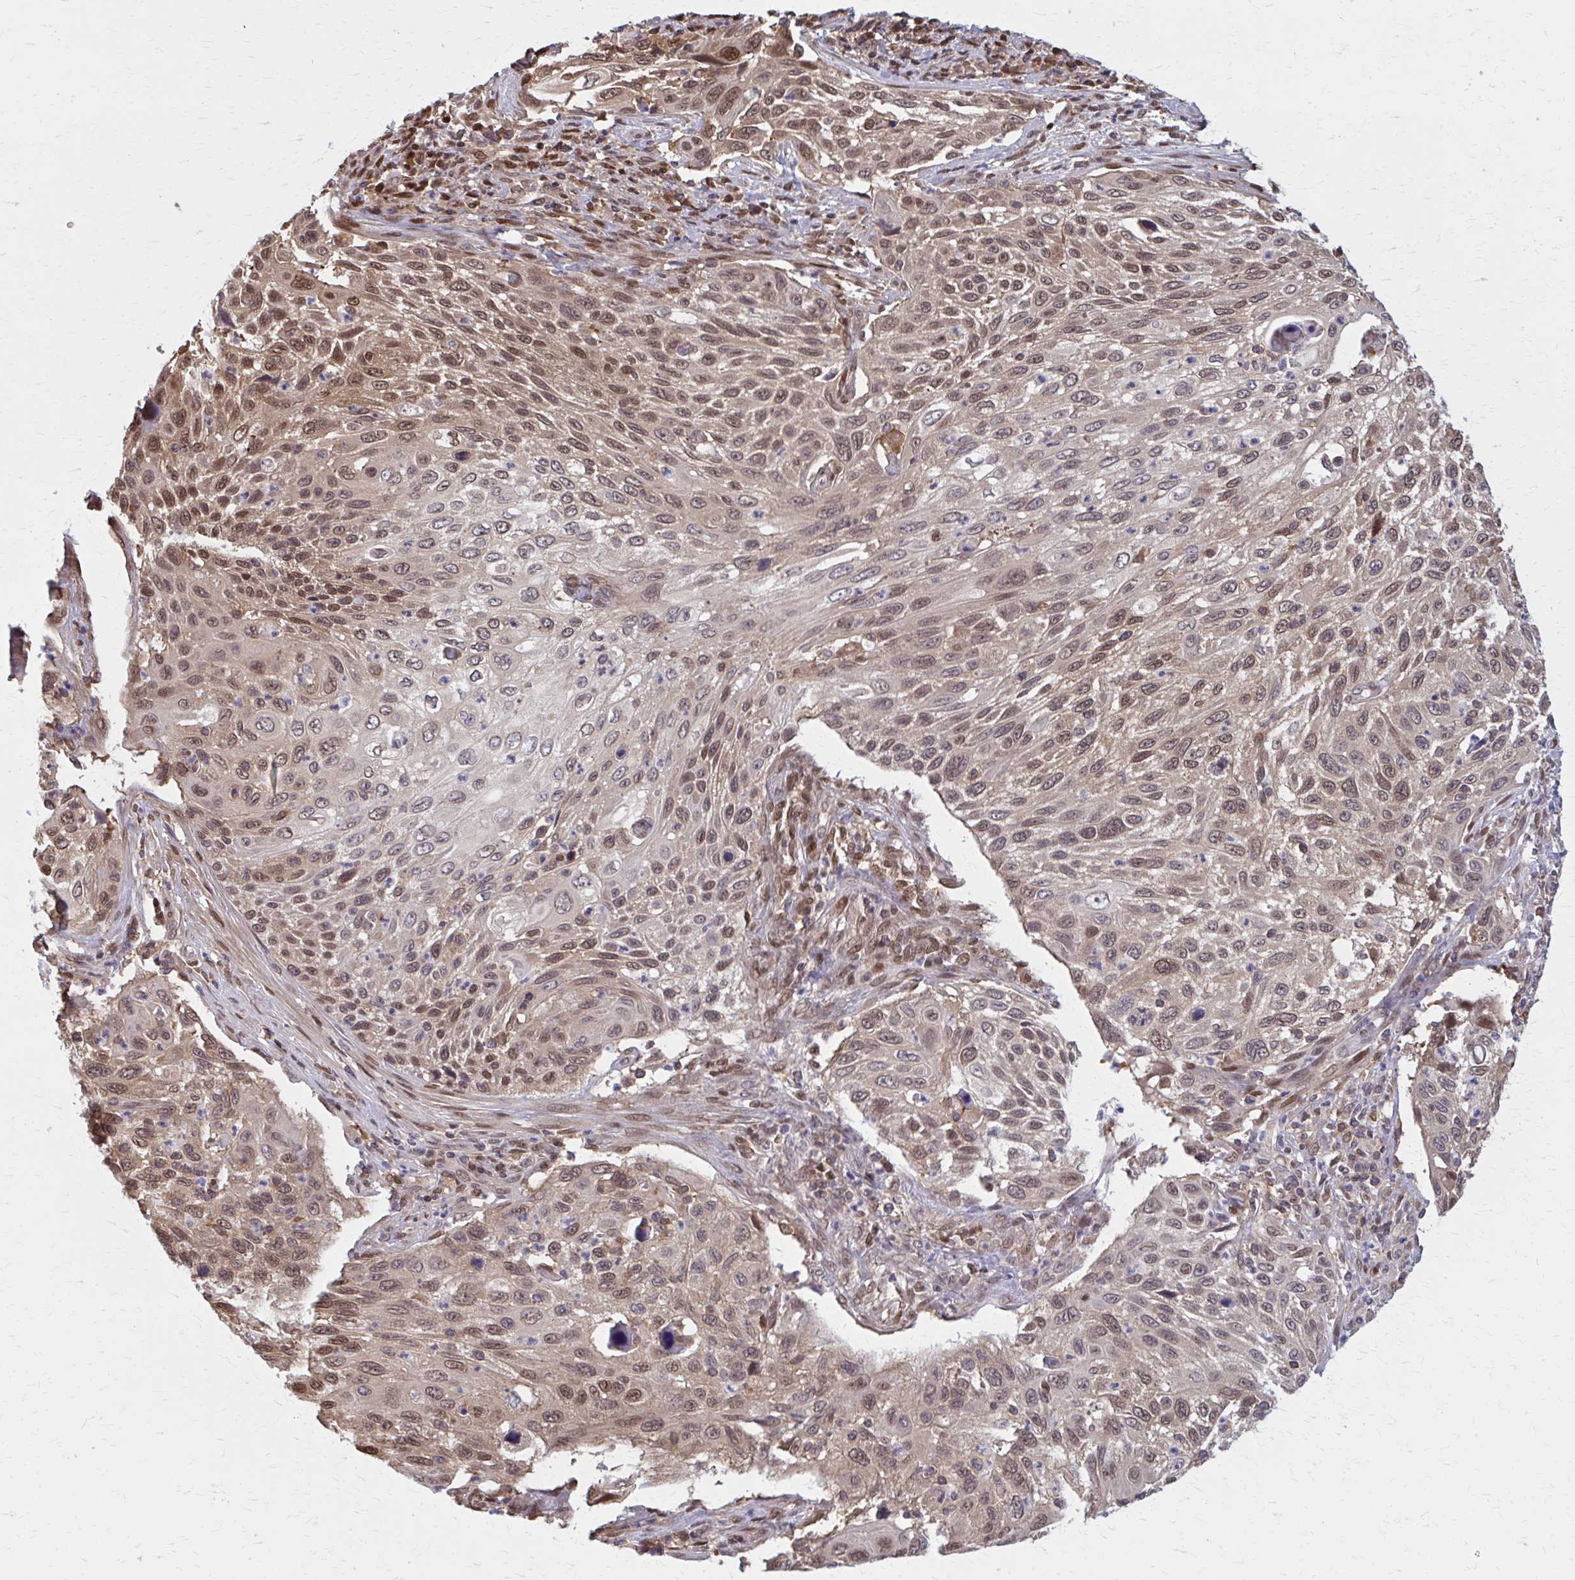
{"staining": {"intensity": "moderate", "quantity": "25%-75%", "location": "nuclear"}, "tissue": "cervical cancer", "cell_type": "Tumor cells", "image_type": "cancer", "snomed": [{"axis": "morphology", "description": "Squamous cell carcinoma, NOS"}, {"axis": "topography", "description": "Cervix"}], "caption": "Immunohistochemistry (IHC) of squamous cell carcinoma (cervical) displays medium levels of moderate nuclear positivity in about 25%-75% of tumor cells.", "gene": "MDH1", "patient": {"sex": "female", "age": 70}}